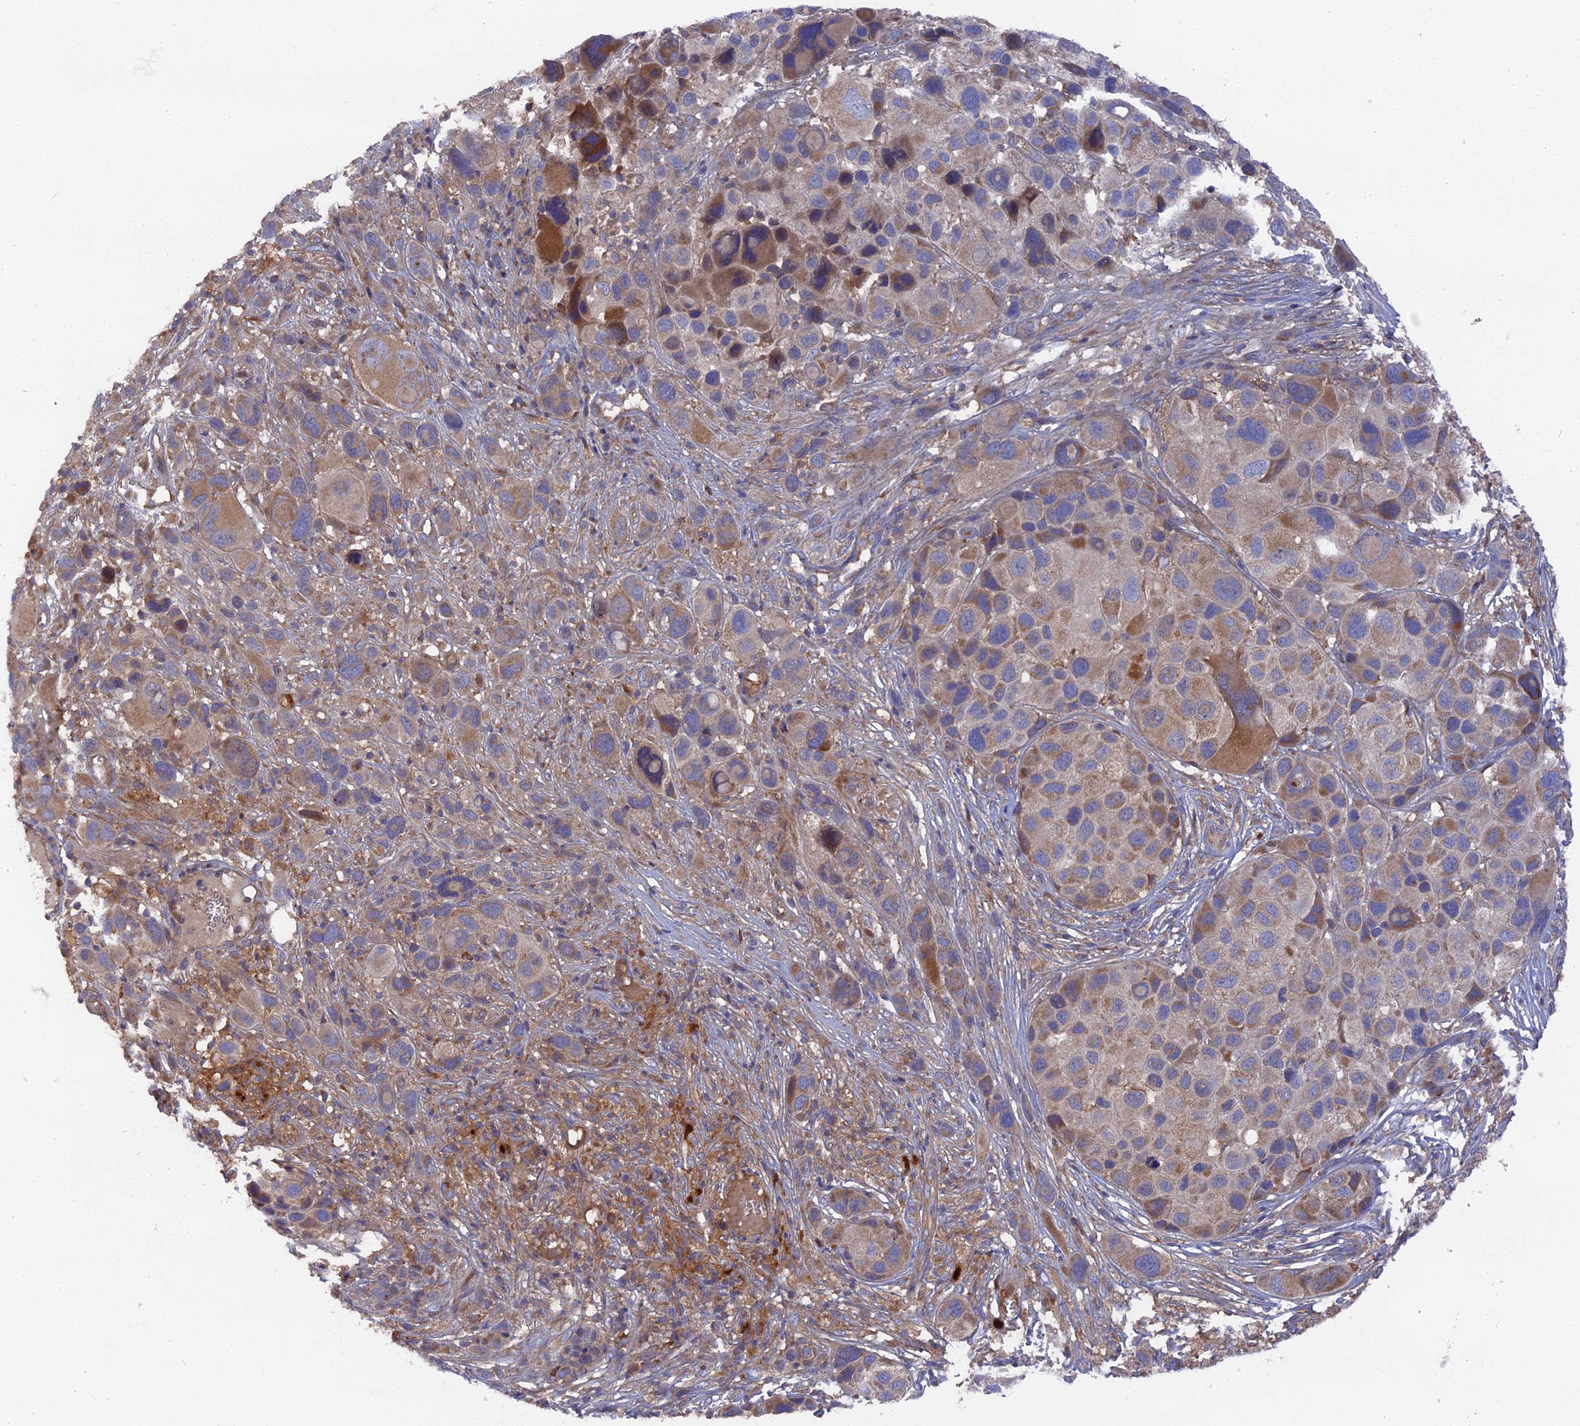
{"staining": {"intensity": "moderate", "quantity": "25%-75%", "location": "cytoplasmic/membranous"}, "tissue": "melanoma", "cell_type": "Tumor cells", "image_type": "cancer", "snomed": [{"axis": "morphology", "description": "Malignant melanoma, NOS"}, {"axis": "topography", "description": "Skin of trunk"}], "caption": "Melanoma stained for a protein (brown) displays moderate cytoplasmic/membranous positive staining in about 25%-75% of tumor cells.", "gene": "TELO2", "patient": {"sex": "male", "age": 71}}